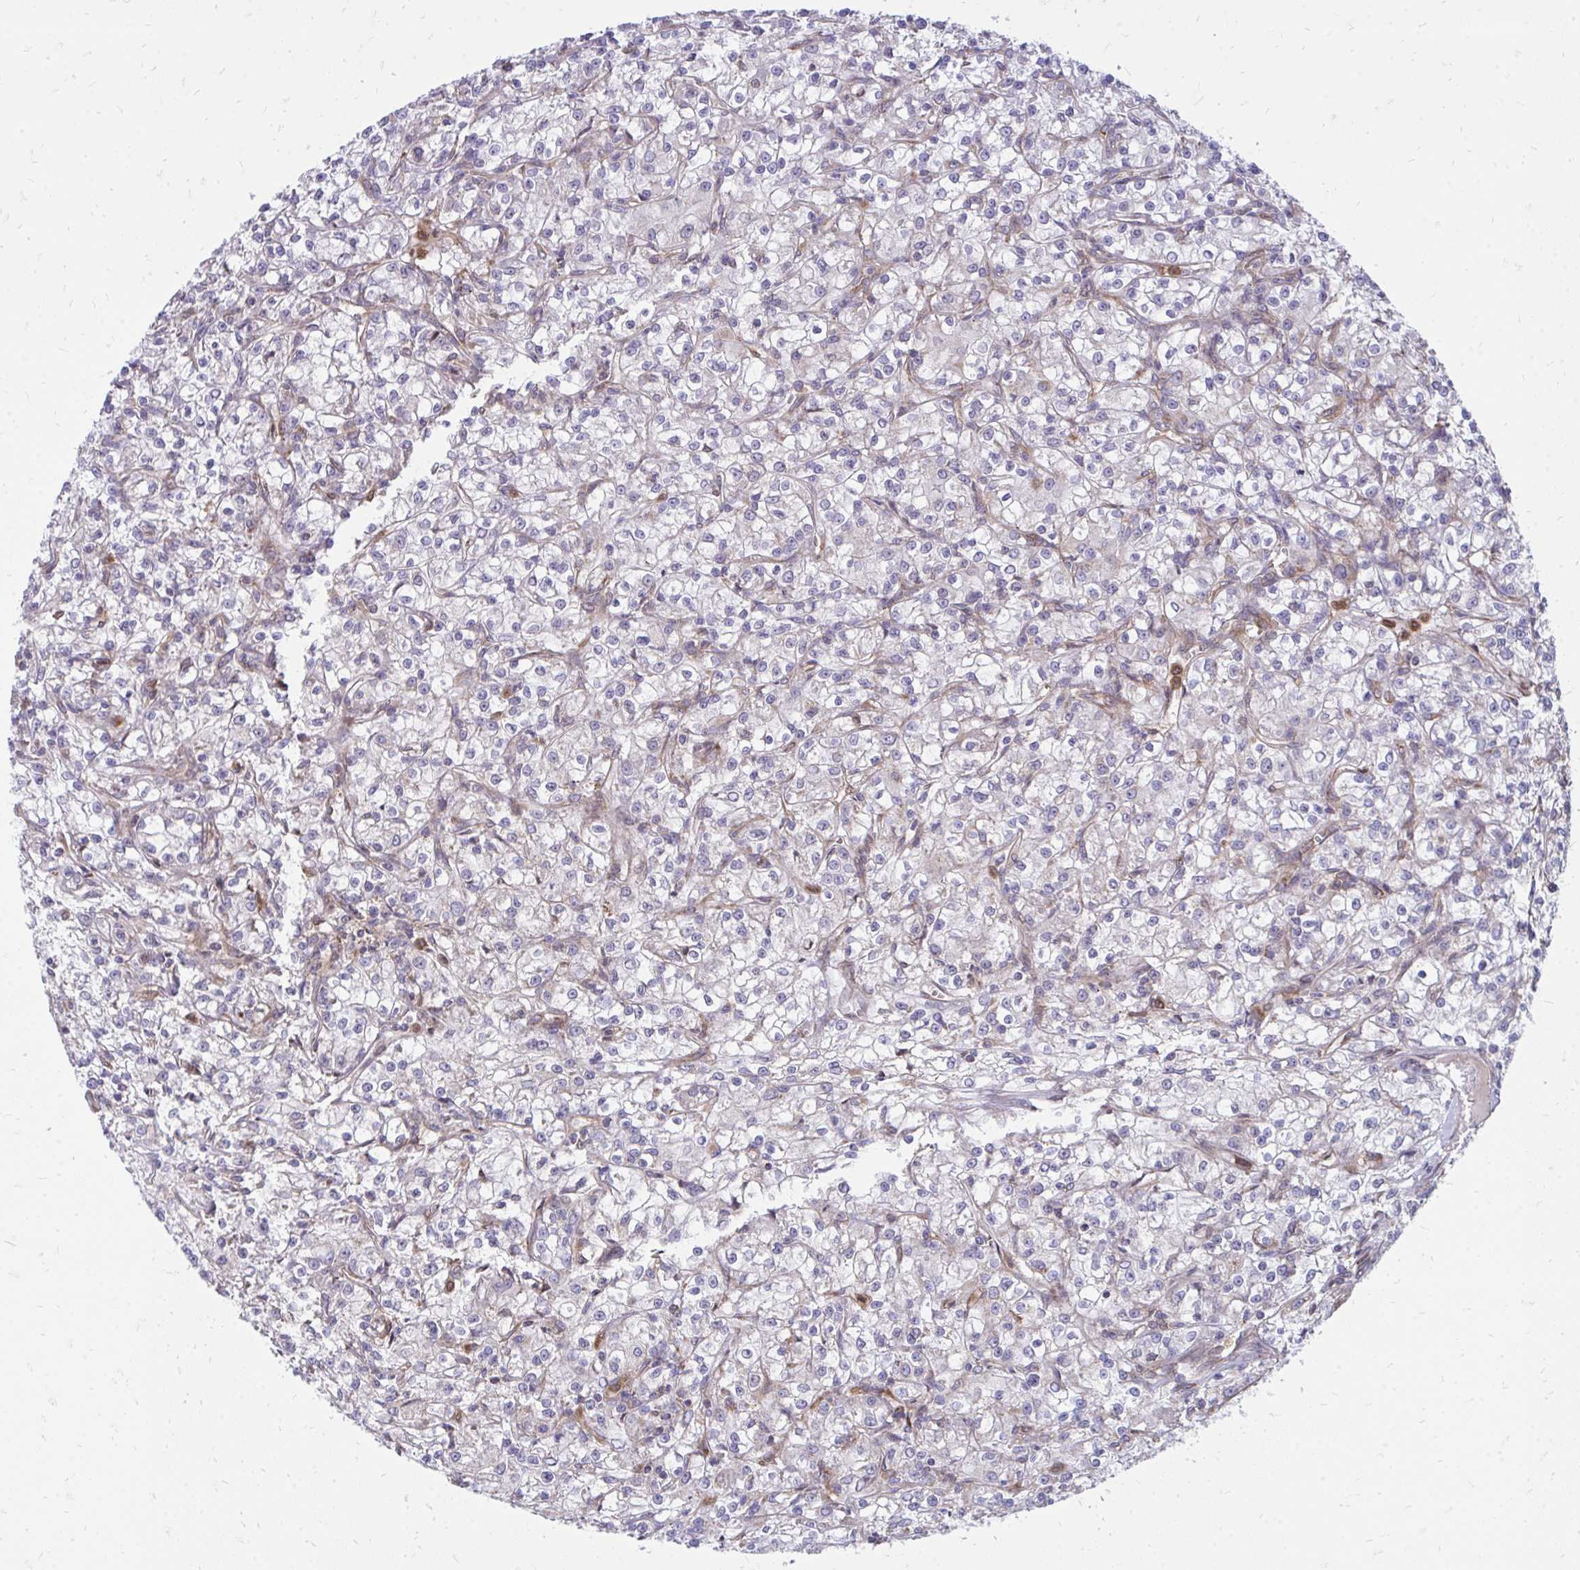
{"staining": {"intensity": "negative", "quantity": "none", "location": "none"}, "tissue": "renal cancer", "cell_type": "Tumor cells", "image_type": "cancer", "snomed": [{"axis": "morphology", "description": "Adenocarcinoma, NOS"}, {"axis": "topography", "description": "Kidney"}], "caption": "Renal cancer (adenocarcinoma) was stained to show a protein in brown. There is no significant positivity in tumor cells.", "gene": "ASAP1", "patient": {"sex": "female", "age": 59}}